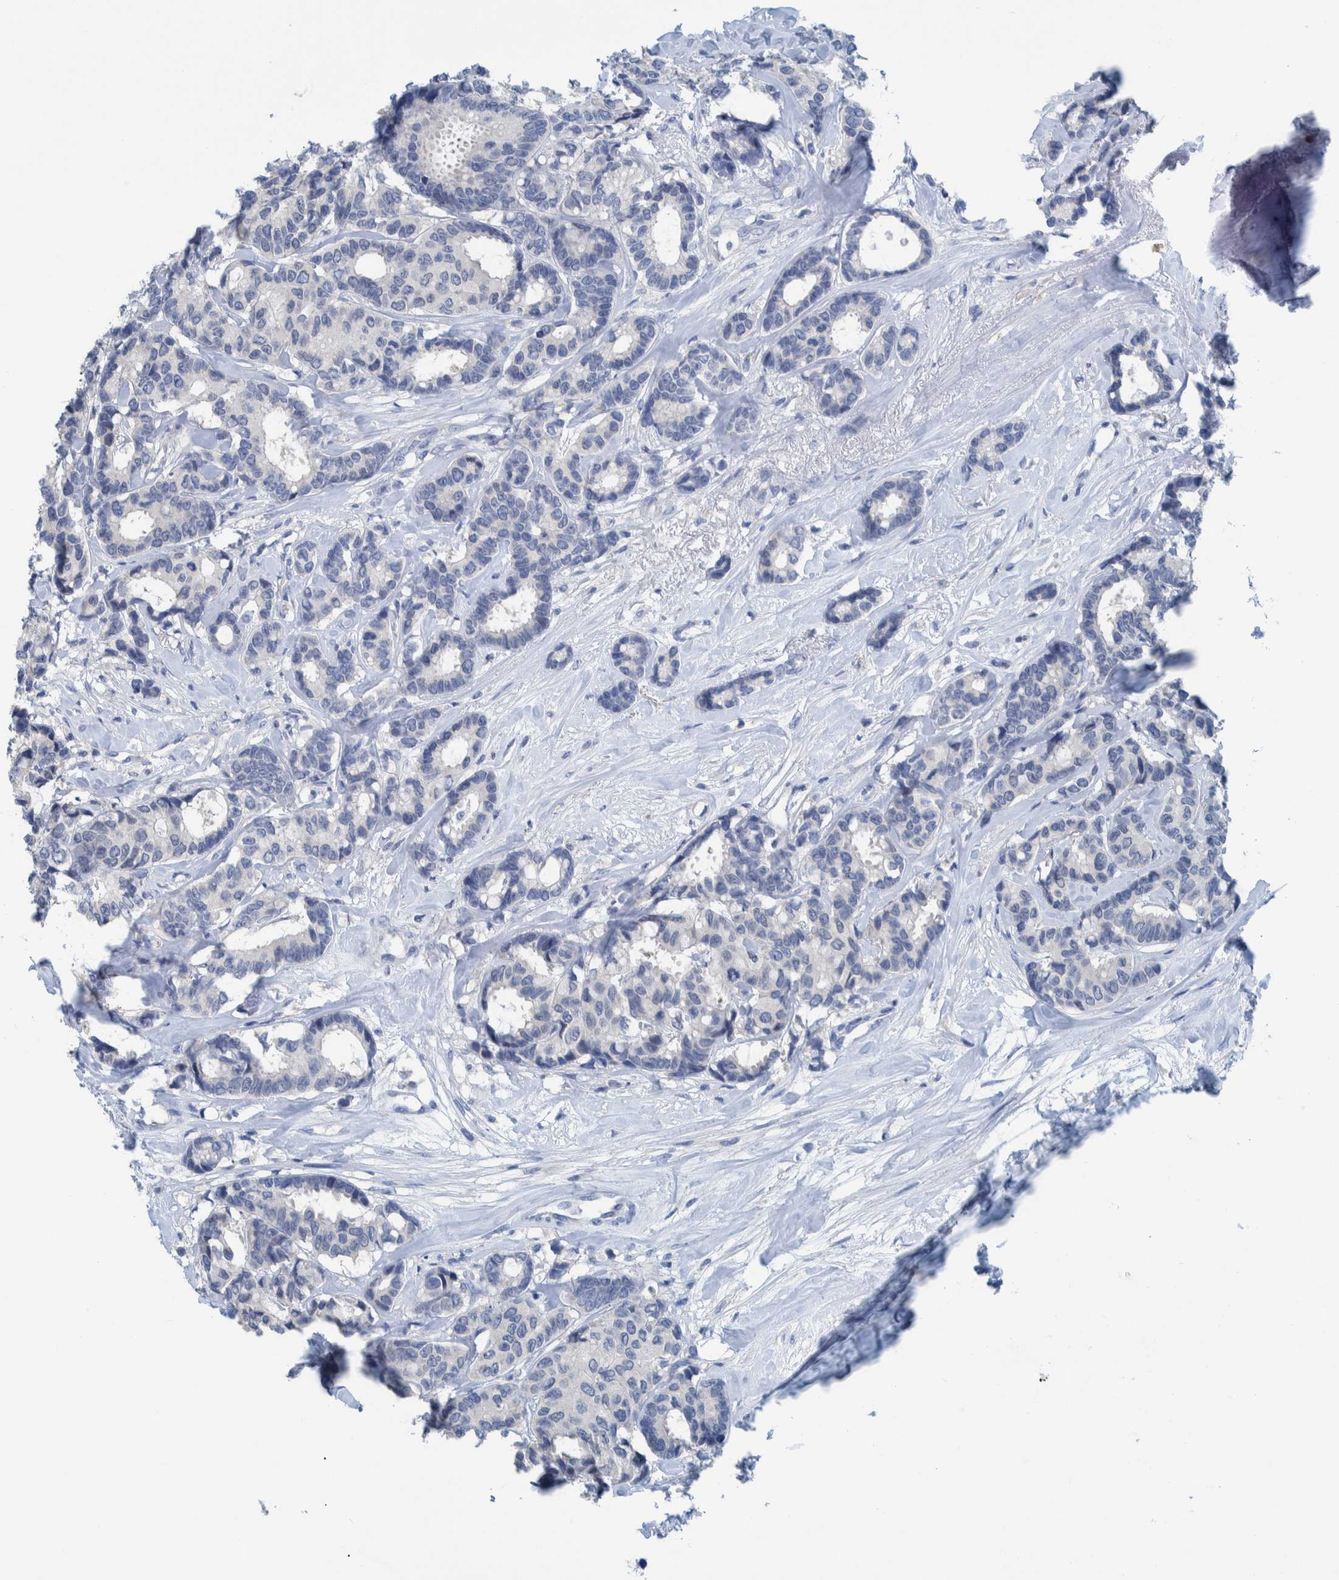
{"staining": {"intensity": "negative", "quantity": "none", "location": "none"}, "tissue": "breast cancer", "cell_type": "Tumor cells", "image_type": "cancer", "snomed": [{"axis": "morphology", "description": "Duct carcinoma"}, {"axis": "topography", "description": "Breast"}], "caption": "Photomicrograph shows no significant protein positivity in tumor cells of breast intraductal carcinoma.", "gene": "IDO1", "patient": {"sex": "female", "age": 87}}